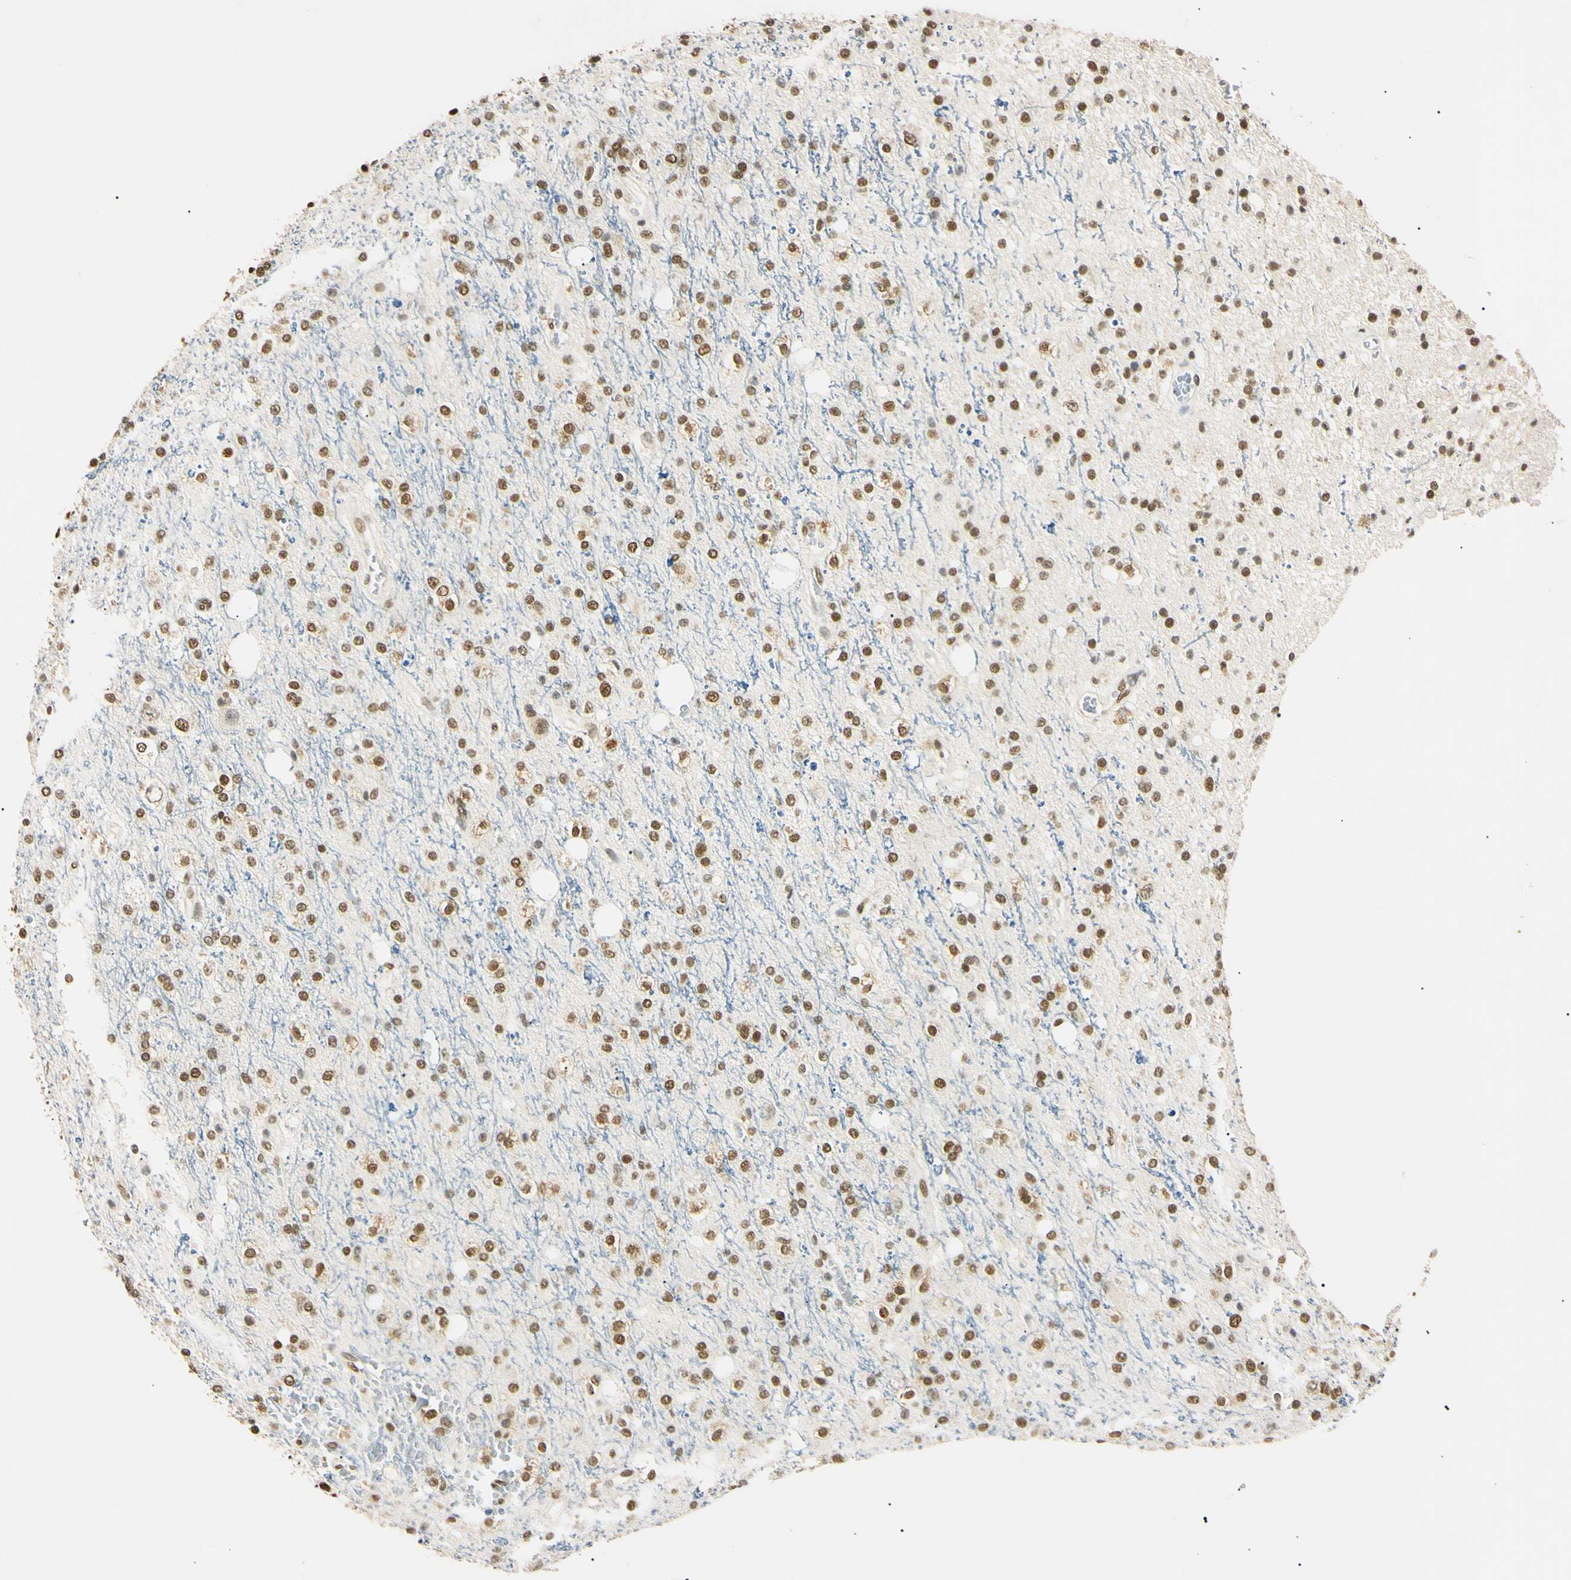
{"staining": {"intensity": "strong", "quantity": ">75%", "location": "nuclear"}, "tissue": "glioma", "cell_type": "Tumor cells", "image_type": "cancer", "snomed": [{"axis": "morphology", "description": "Glioma, malignant, High grade"}, {"axis": "topography", "description": "Brain"}], "caption": "Immunohistochemical staining of human malignant glioma (high-grade) shows high levels of strong nuclear staining in about >75% of tumor cells.", "gene": "SMARCA5", "patient": {"sex": "male", "age": 47}}